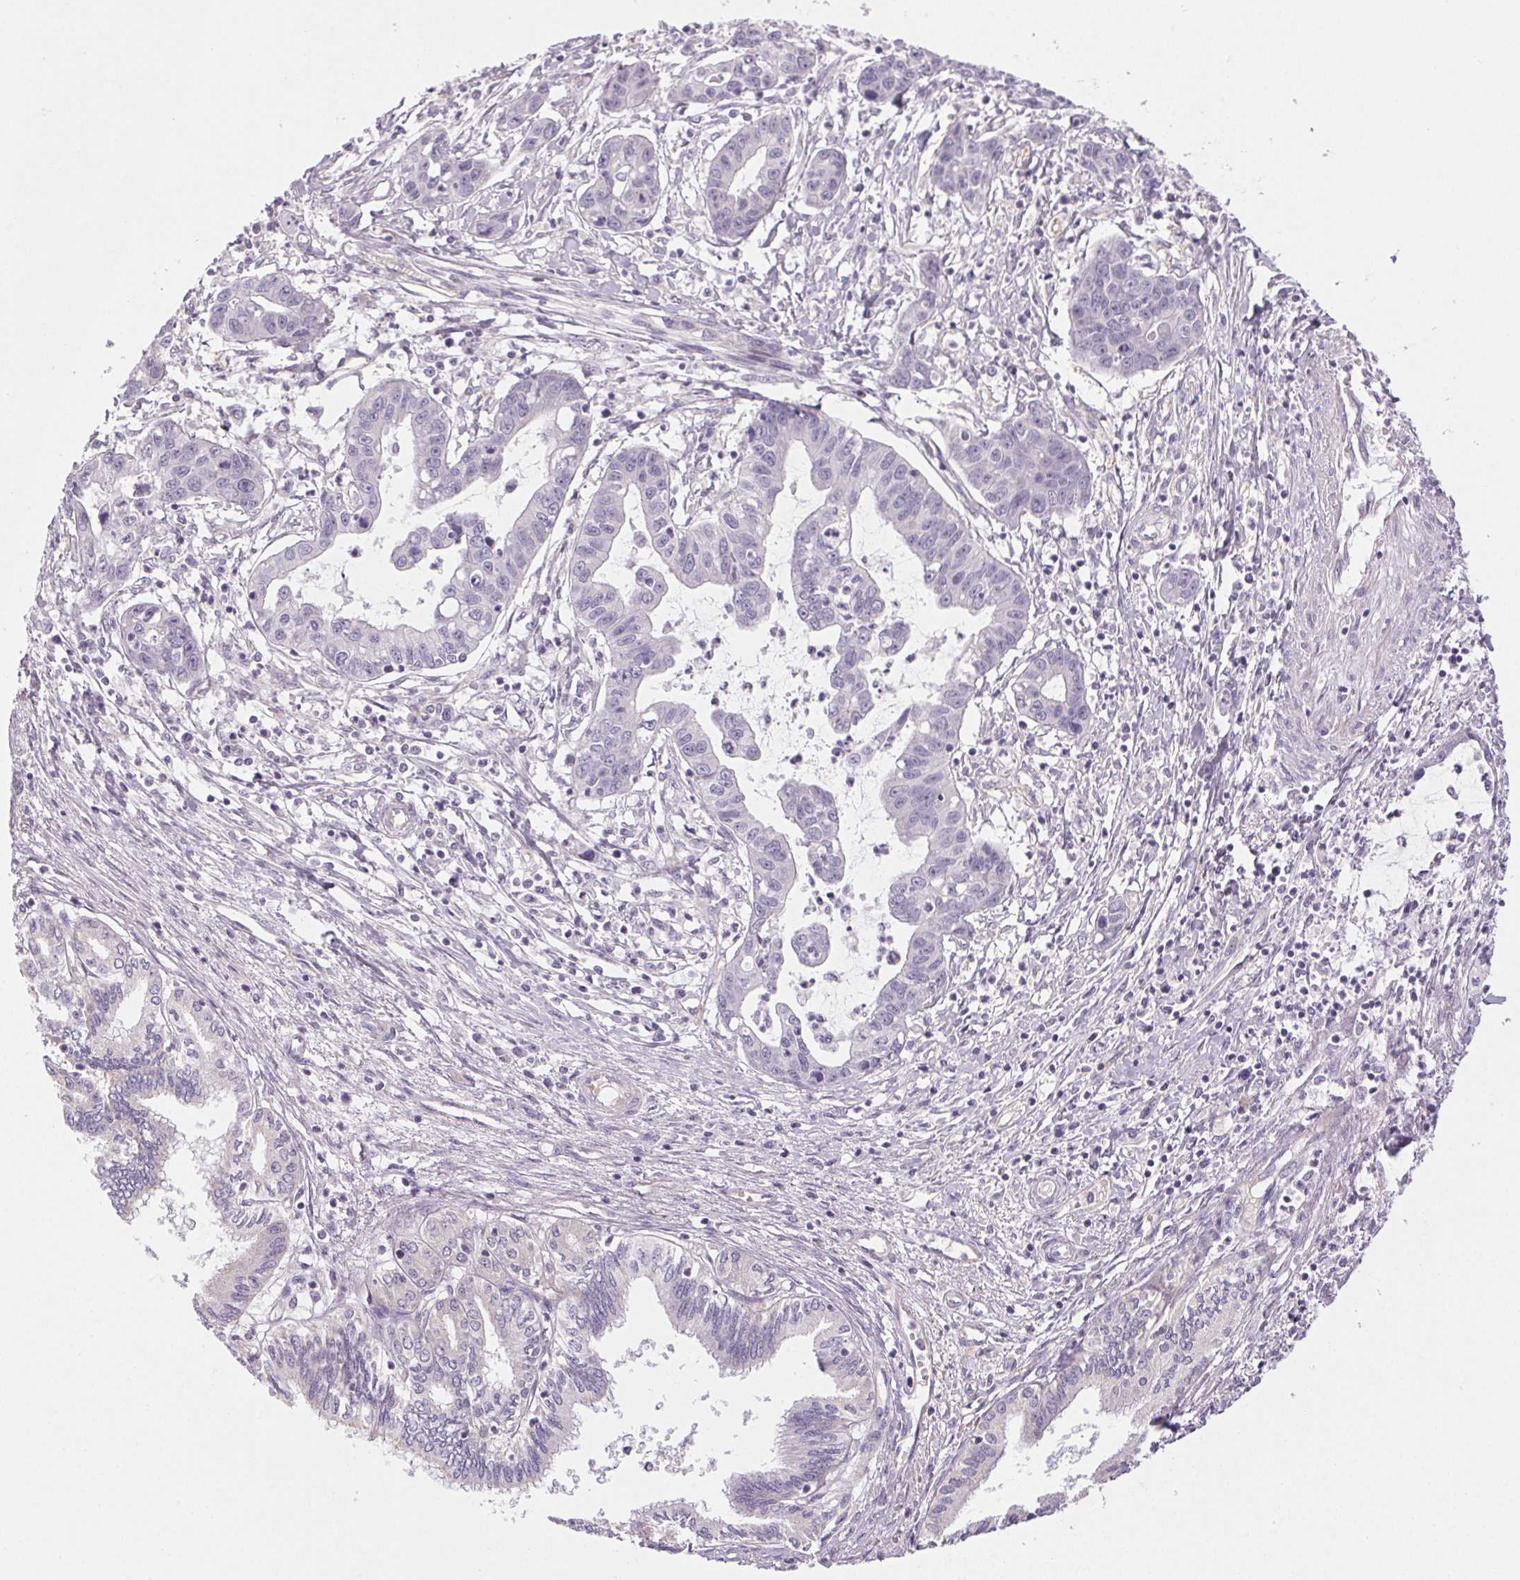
{"staining": {"intensity": "negative", "quantity": "none", "location": "none"}, "tissue": "liver cancer", "cell_type": "Tumor cells", "image_type": "cancer", "snomed": [{"axis": "morphology", "description": "Cholangiocarcinoma"}, {"axis": "topography", "description": "Liver"}], "caption": "DAB (3,3'-diaminobenzidine) immunohistochemical staining of human liver cholangiocarcinoma displays no significant expression in tumor cells.", "gene": "SMYD1", "patient": {"sex": "male", "age": 58}}